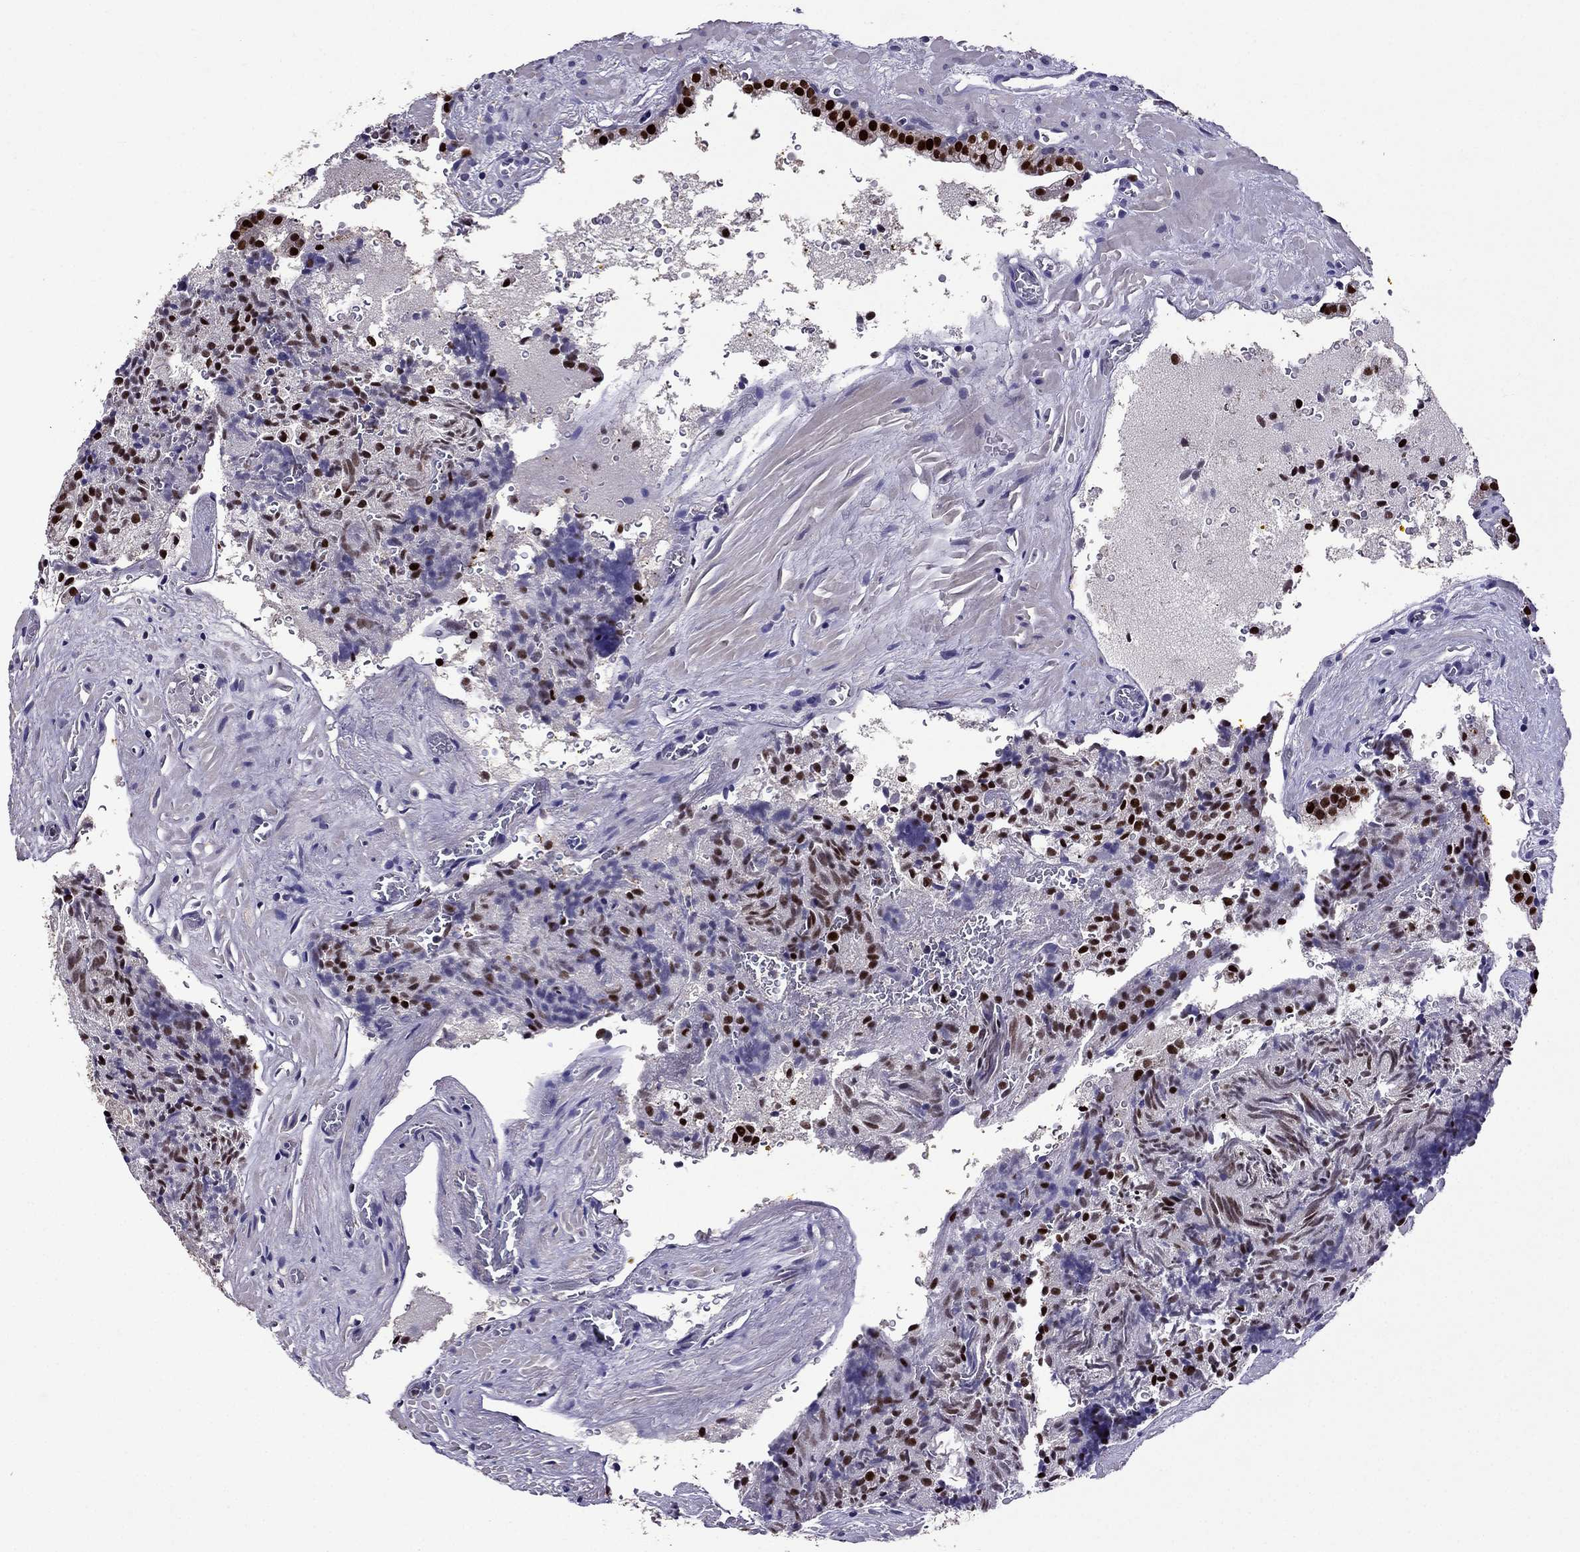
{"staining": {"intensity": "strong", "quantity": ">75%", "location": "nuclear"}, "tissue": "prostate cancer", "cell_type": "Tumor cells", "image_type": "cancer", "snomed": [{"axis": "morphology", "description": "Adenocarcinoma, NOS"}, {"axis": "topography", "description": "Prostate"}], "caption": "Prostate adenocarcinoma stained for a protein (brown) demonstrates strong nuclear positive staining in approximately >75% of tumor cells.", "gene": "NKX3-1", "patient": {"sex": "male", "age": 66}}